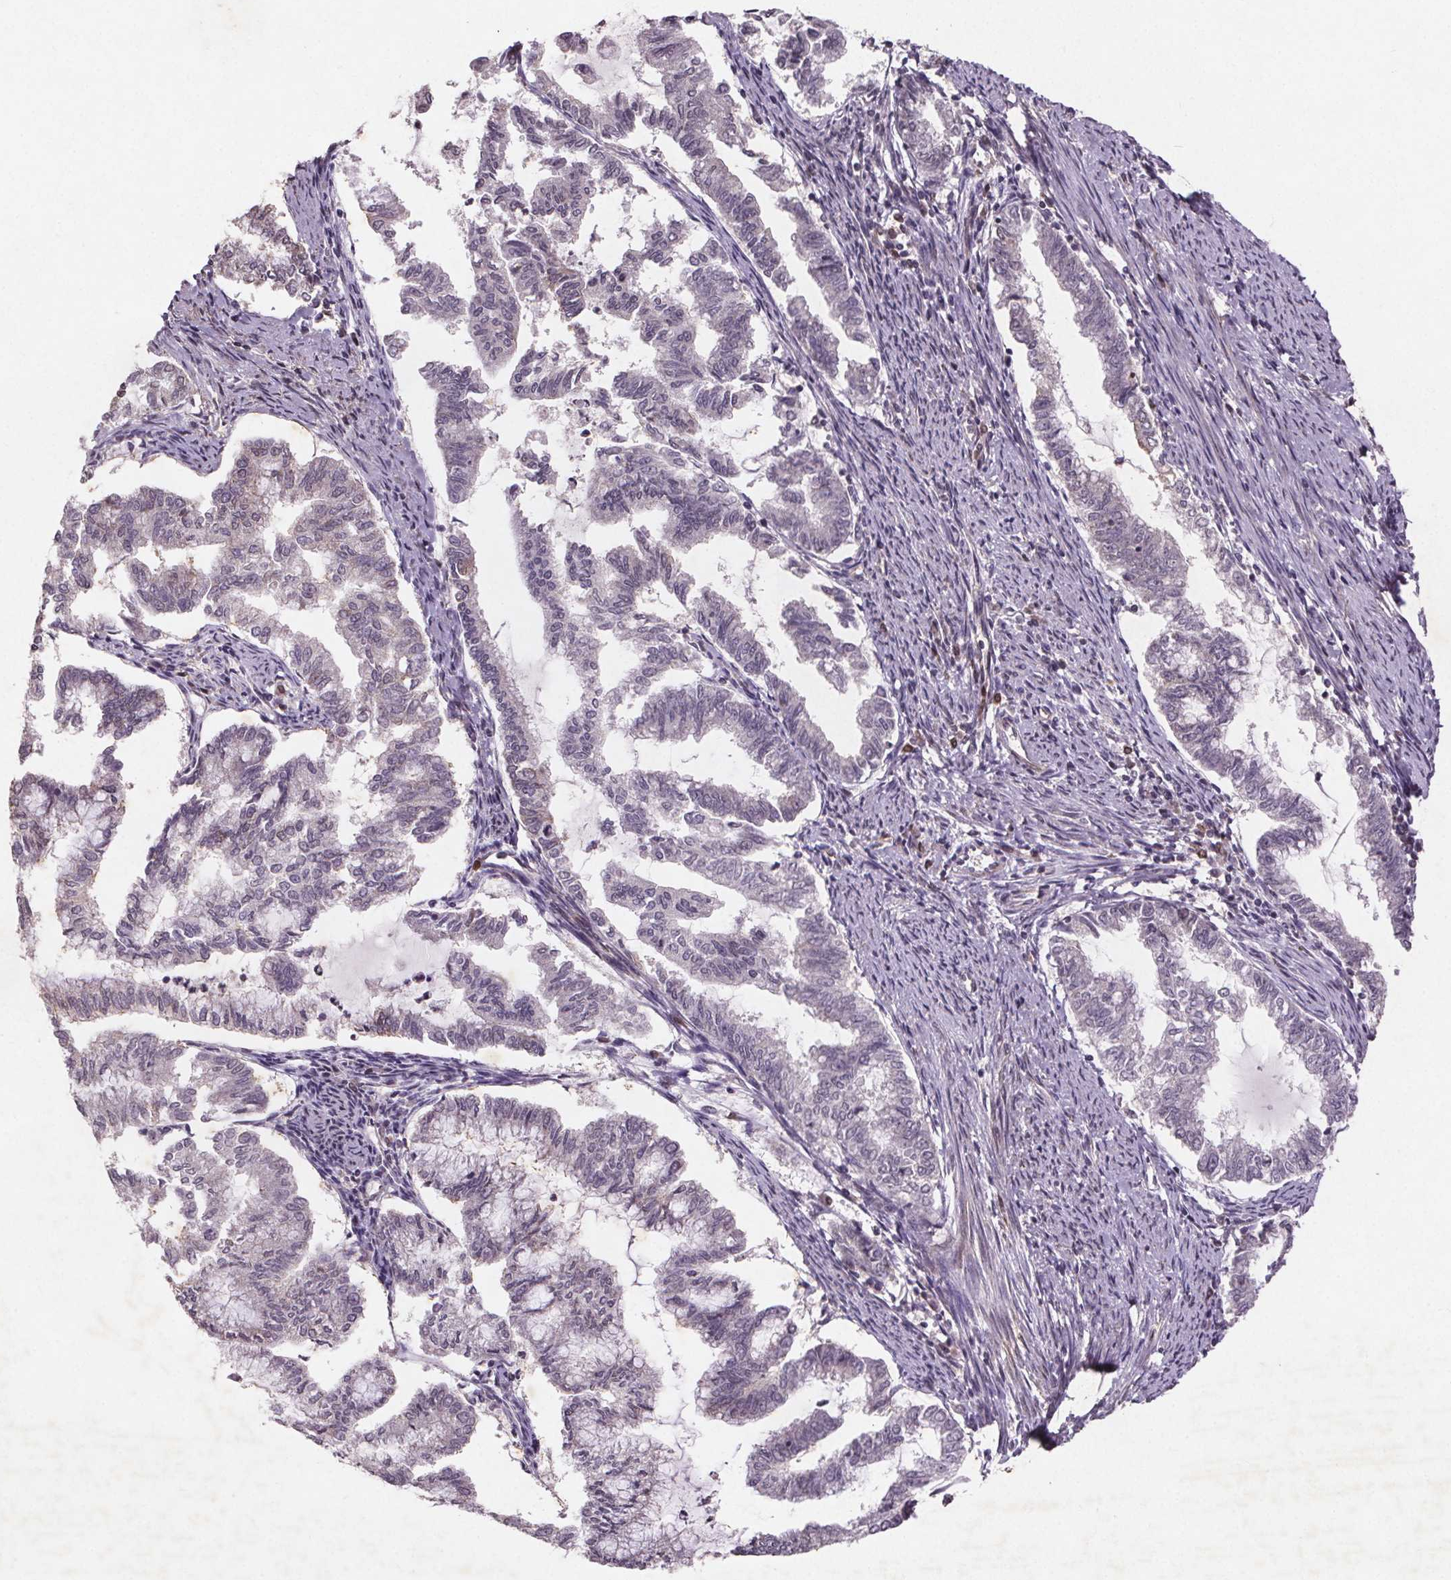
{"staining": {"intensity": "negative", "quantity": "none", "location": "none"}, "tissue": "endometrial cancer", "cell_type": "Tumor cells", "image_type": "cancer", "snomed": [{"axis": "morphology", "description": "Adenocarcinoma, NOS"}, {"axis": "topography", "description": "Endometrium"}], "caption": "Adenocarcinoma (endometrial) was stained to show a protein in brown. There is no significant expression in tumor cells. Brightfield microscopy of immunohistochemistry stained with DAB (3,3'-diaminobenzidine) (brown) and hematoxylin (blue), captured at high magnification.", "gene": "STRN3", "patient": {"sex": "female", "age": 79}}